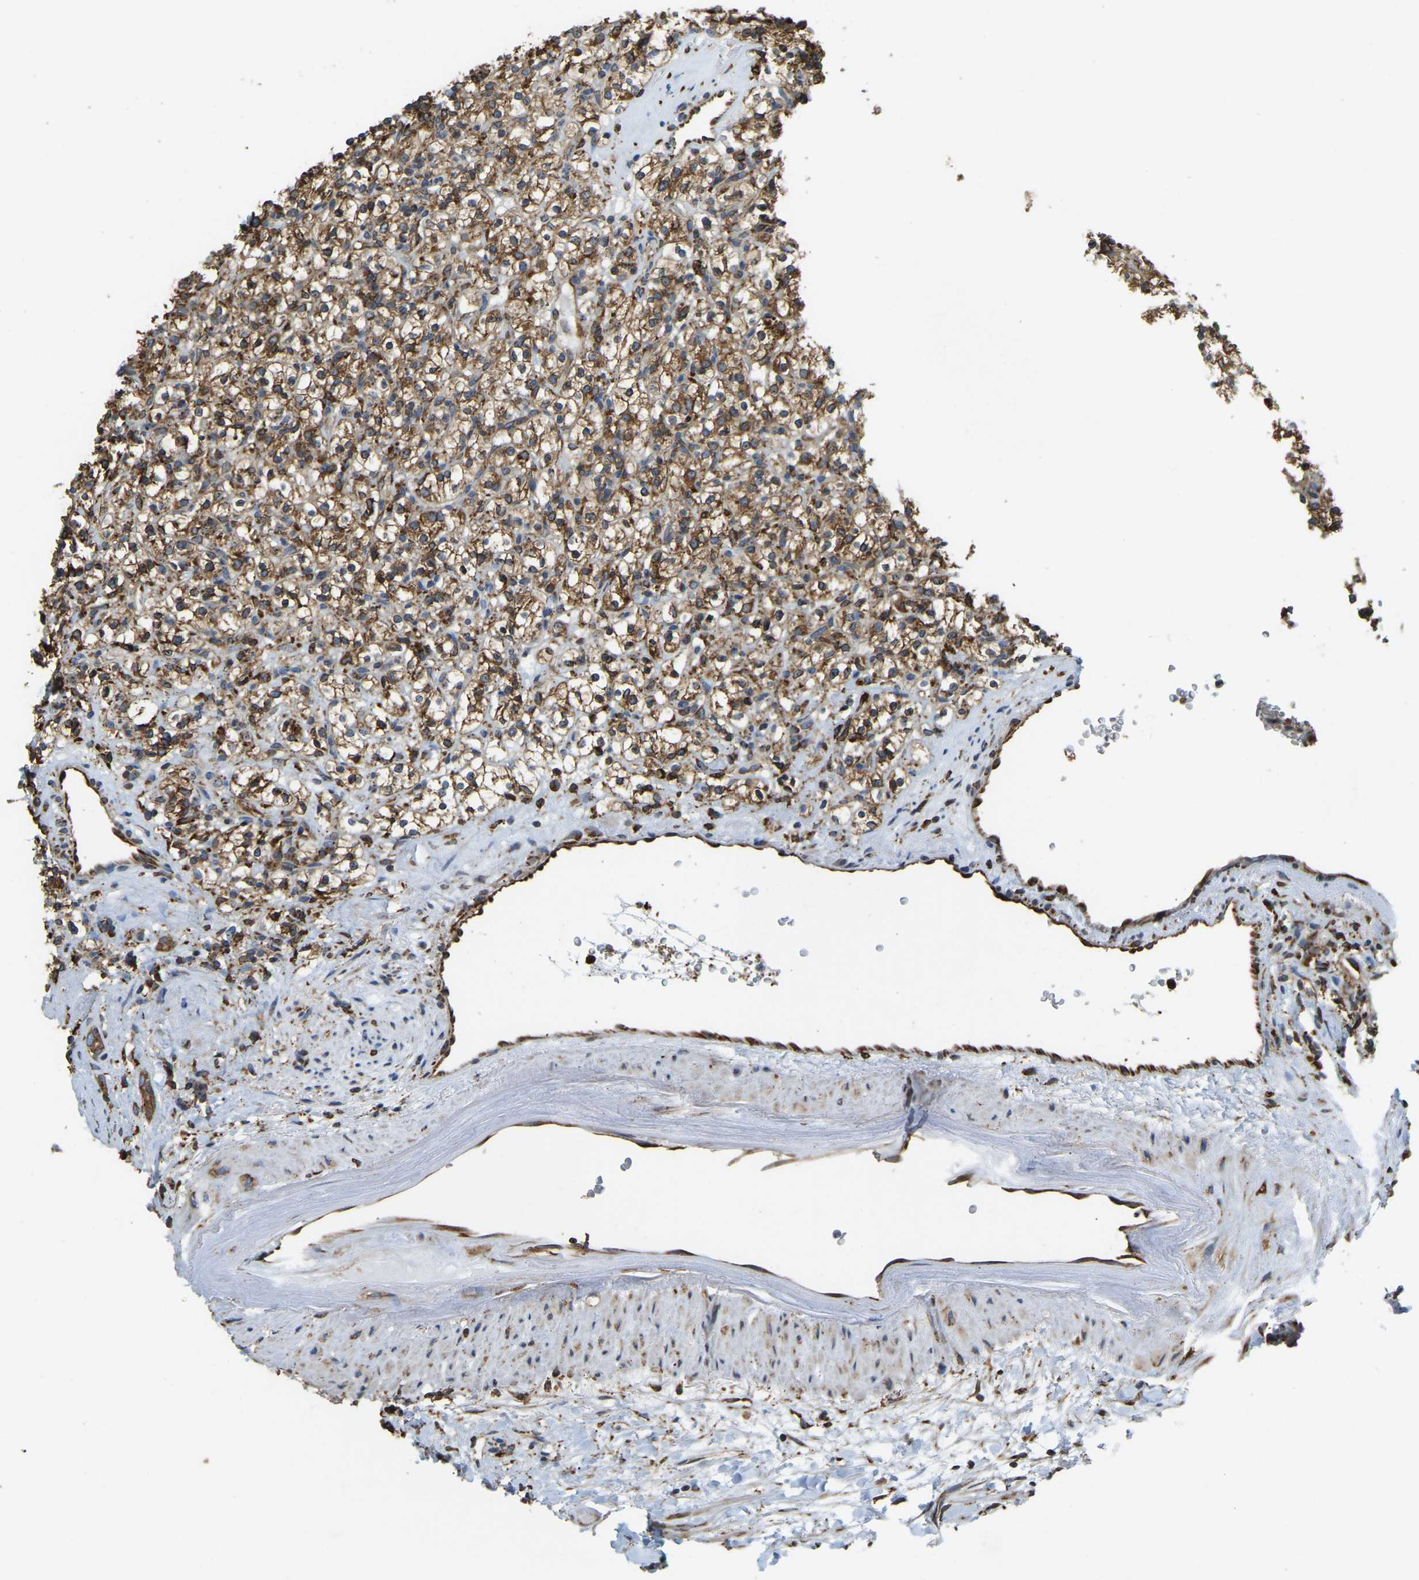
{"staining": {"intensity": "strong", "quantity": ">75%", "location": "cytoplasmic/membranous"}, "tissue": "renal cancer", "cell_type": "Tumor cells", "image_type": "cancer", "snomed": [{"axis": "morphology", "description": "Normal tissue, NOS"}, {"axis": "morphology", "description": "Adenocarcinoma, NOS"}, {"axis": "topography", "description": "Kidney"}], "caption": "Human renal adenocarcinoma stained with a protein marker displays strong staining in tumor cells.", "gene": "RNF115", "patient": {"sex": "female", "age": 72}}